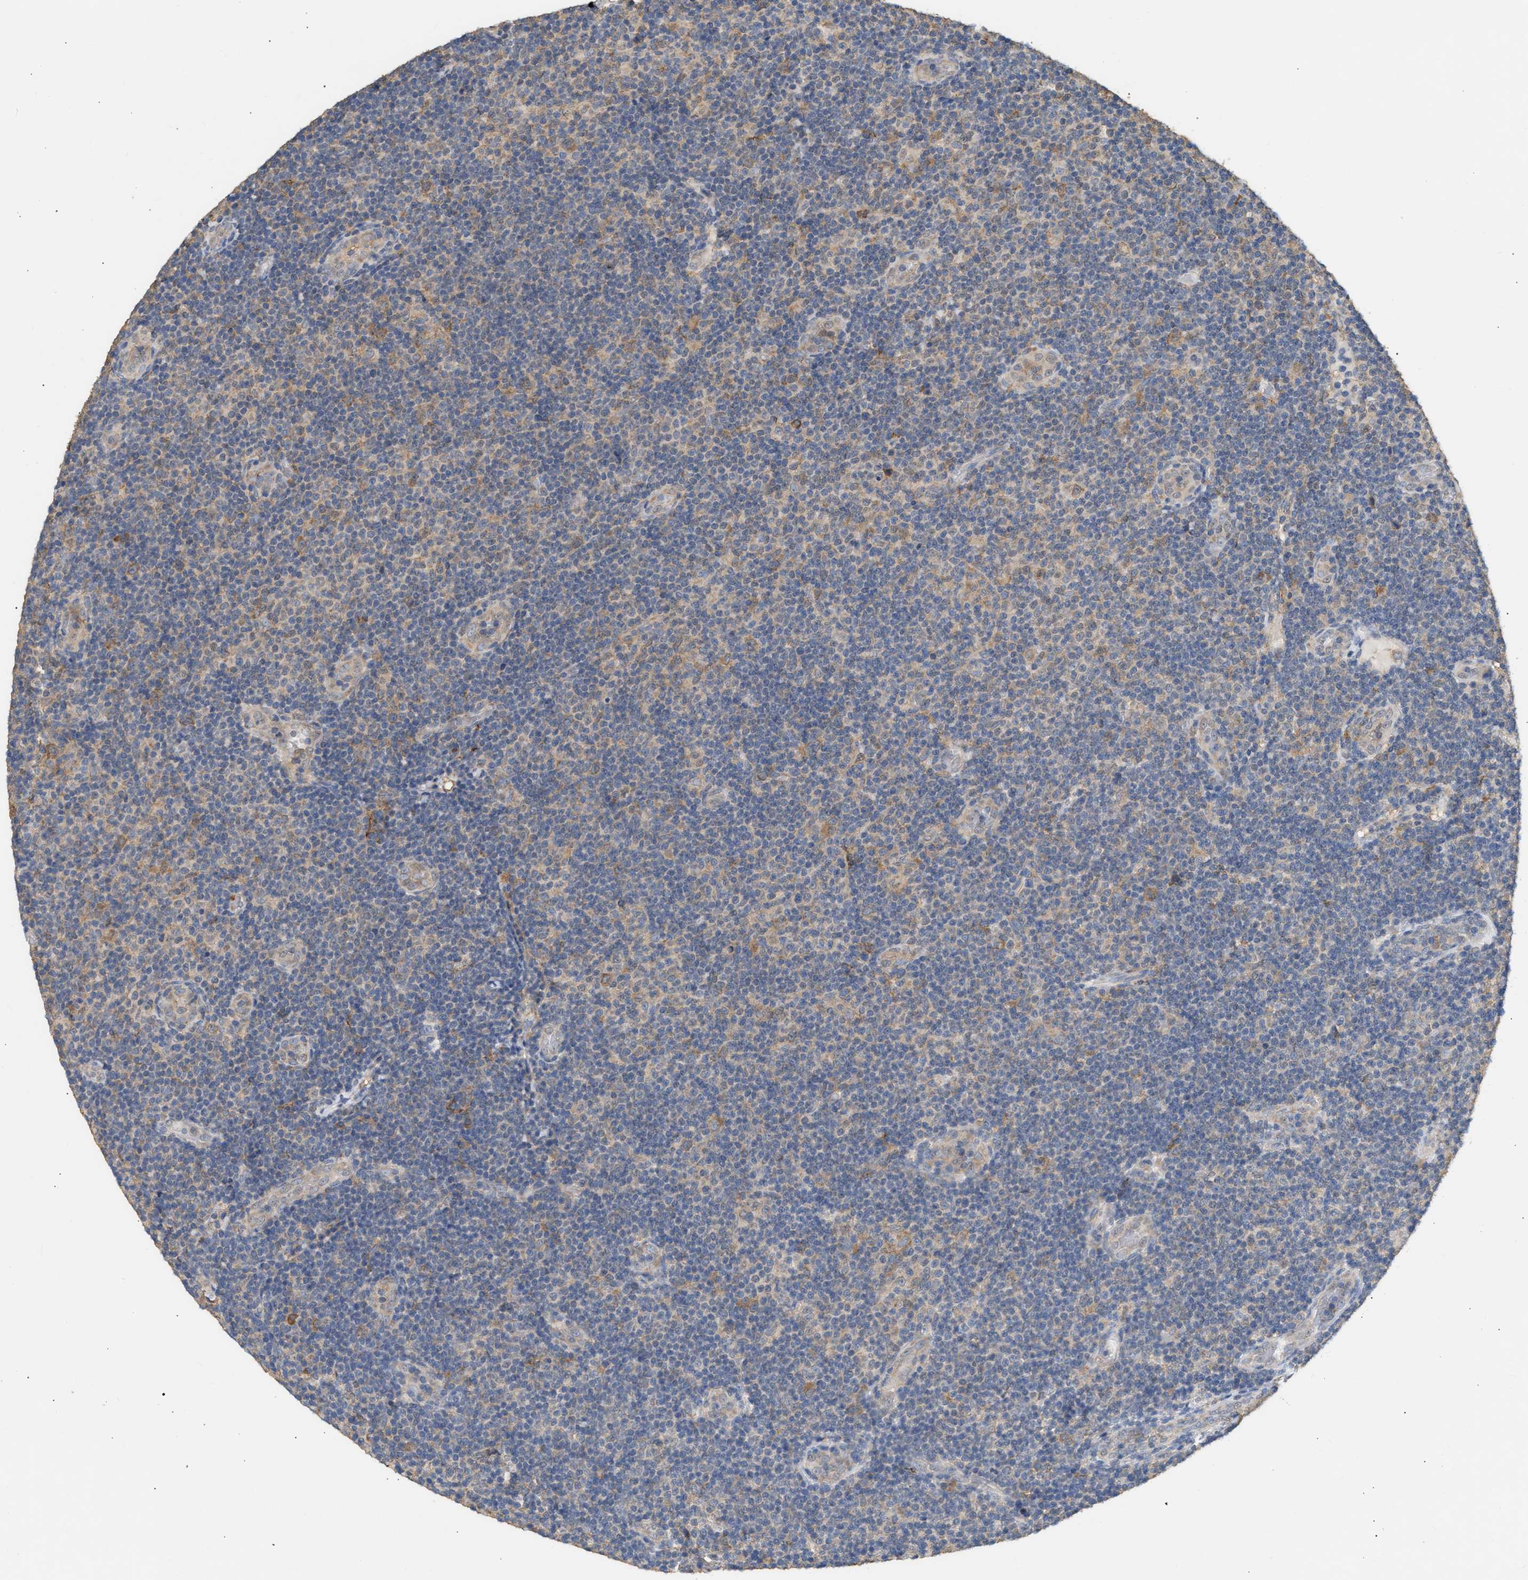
{"staining": {"intensity": "moderate", "quantity": "<25%", "location": "cytoplasmic/membranous"}, "tissue": "lymphoma", "cell_type": "Tumor cells", "image_type": "cancer", "snomed": [{"axis": "morphology", "description": "Malignant lymphoma, non-Hodgkin's type, Low grade"}, {"axis": "topography", "description": "Lymph node"}], "caption": "Immunohistochemical staining of human malignant lymphoma, non-Hodgkin's type (low-grade) shows moderate cytoplasmic/membranous protein staining in approximately <25% of tumor cells. Immunohistochemistry (ihc) stains the protein in brown and the nuclei are stained blue.", "gene": "GCN1", "patient": {"sex": "male", "age": 83}}